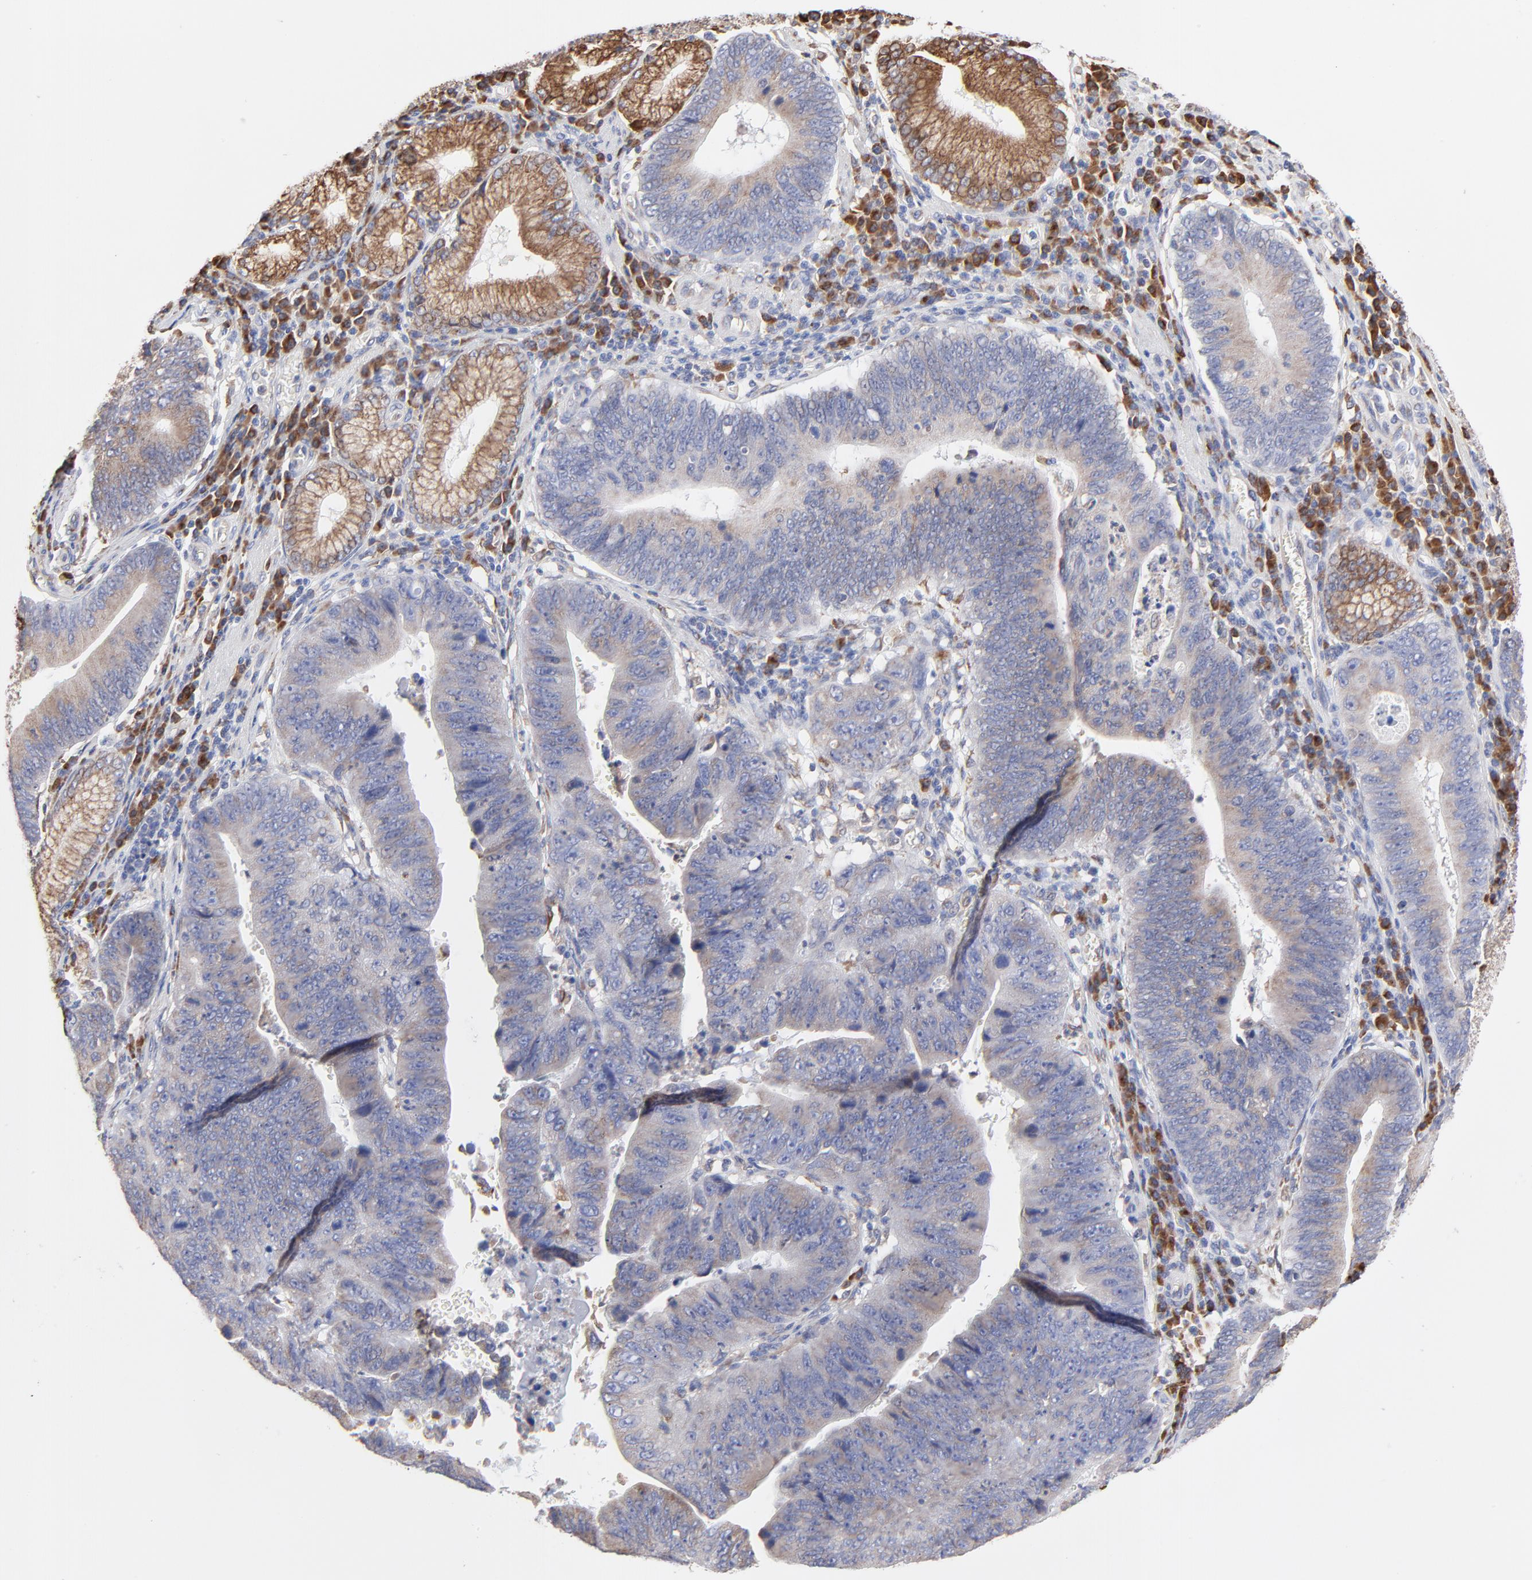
{"staining": {"intensity": "weak", "quantity": "25%-75%", "location": "cytoplasmic/membranous"}, "tissue": "stomach cancer", "cell_type": "Tumor cells", "image_type": "cancer", "snomed": [{"axis": "morphology", "description": "Adenocarcinoma, NOS"}, {"axis": "topography", "description": "Stomach"}], "caption": "This histopathology image displays IHC staining of human adenocarcinoma (stomach), with low weak cytoplasmic/membranous positivity in approximately 25%-75% of tumor cells.", "gene": "LMAN1", "patient": {"sex": "male", "age": 59}}